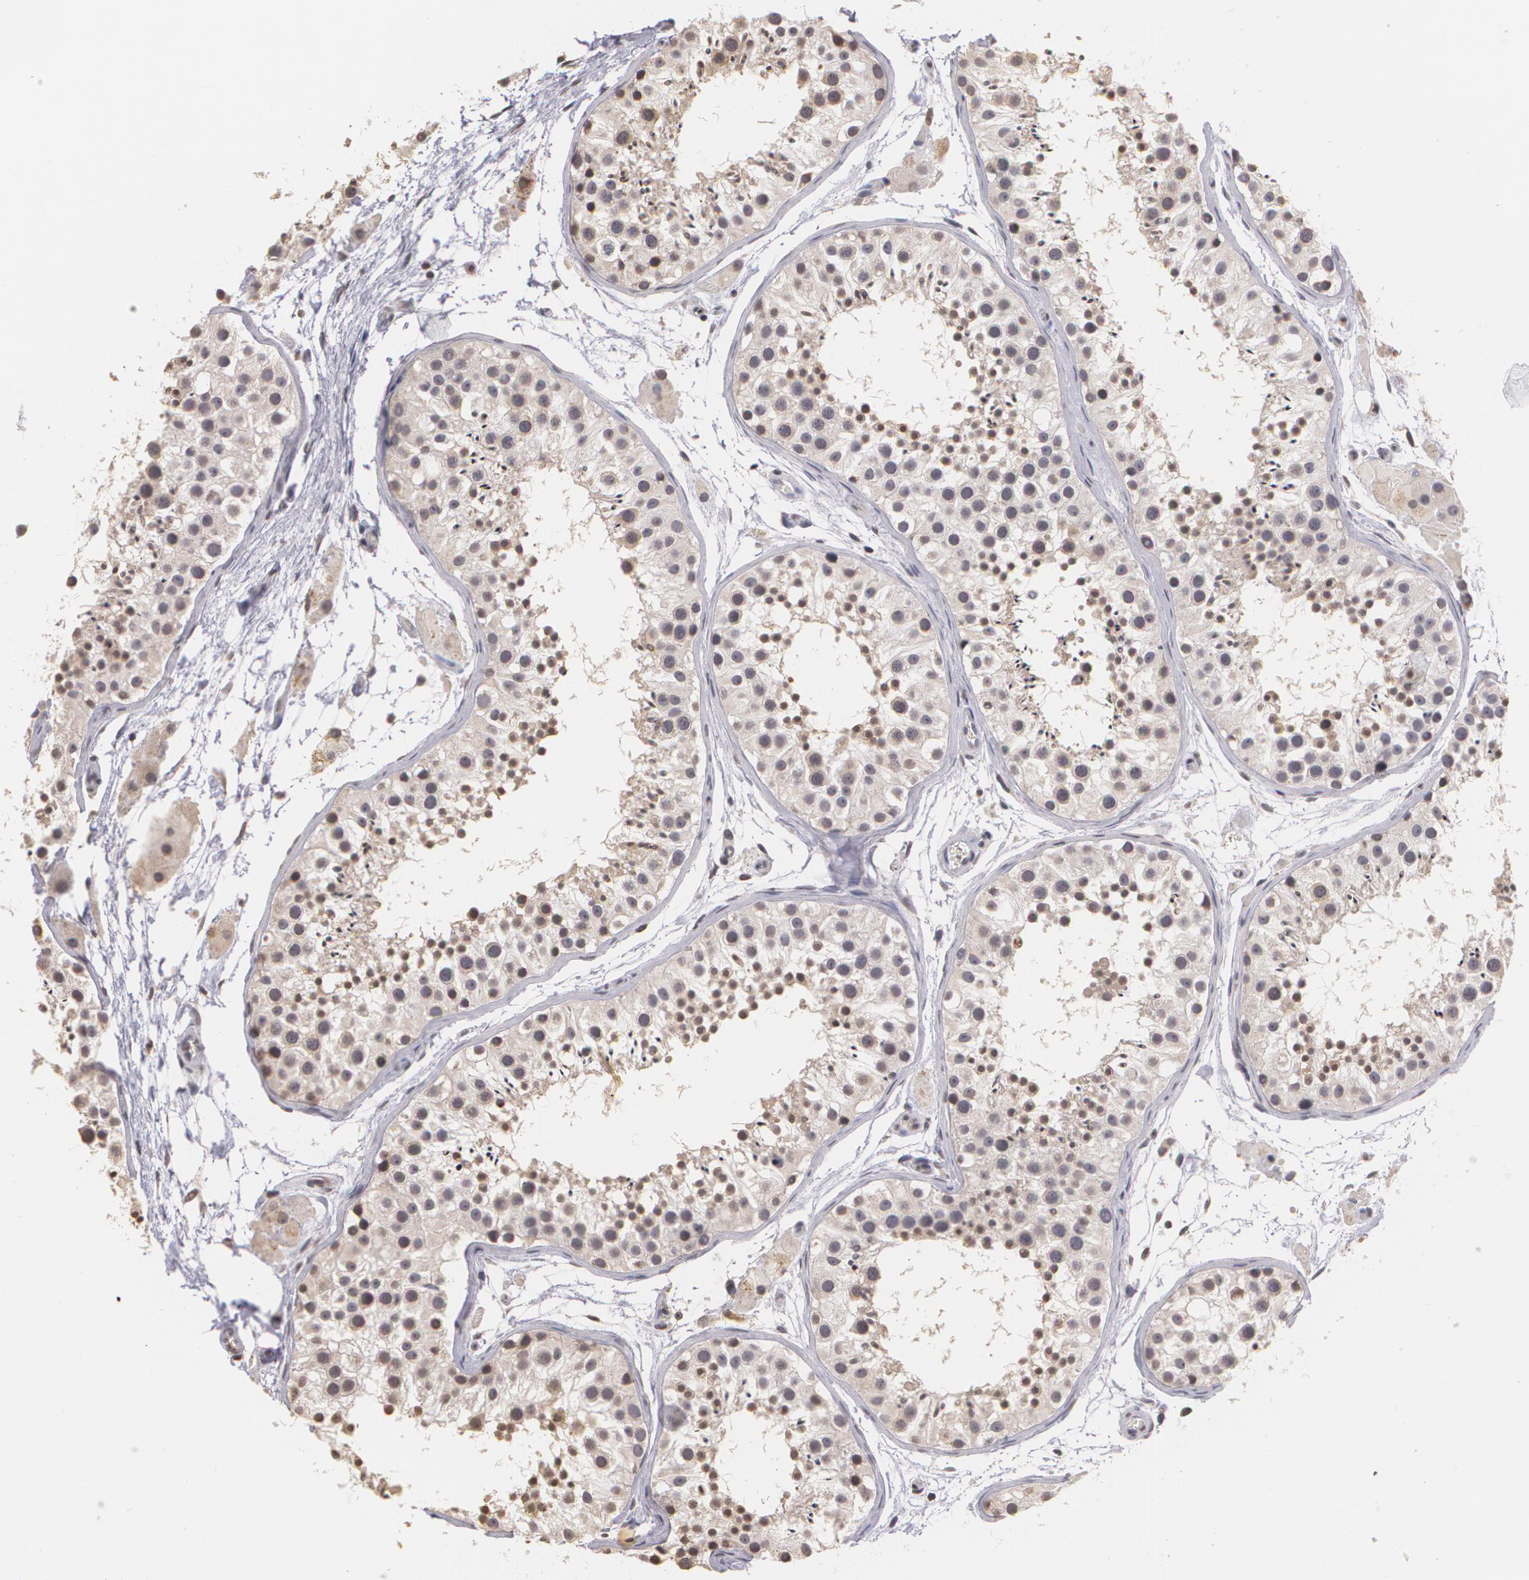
{"staining": {"intensity": "weak", "quantity": "<25%", "location": "nuclear"}, "tissue": "testis", "cell_type": "Cells in seminiferous ducts", "image_type": "normal", "snomed": [{"axis": "morphology", "description": "Normal tissue, NOS"}, {"axis": "topography", "description": "Testis"}], "caption": "Immunohistochemistry (IHC) micrograph of normal testis stained for a protein (brown), which shows no staining in cells in seminiferous ducts. Nuclei are stained in blue.", "gene": "THRB", "patient": {"sex": "male", "age": 29}}